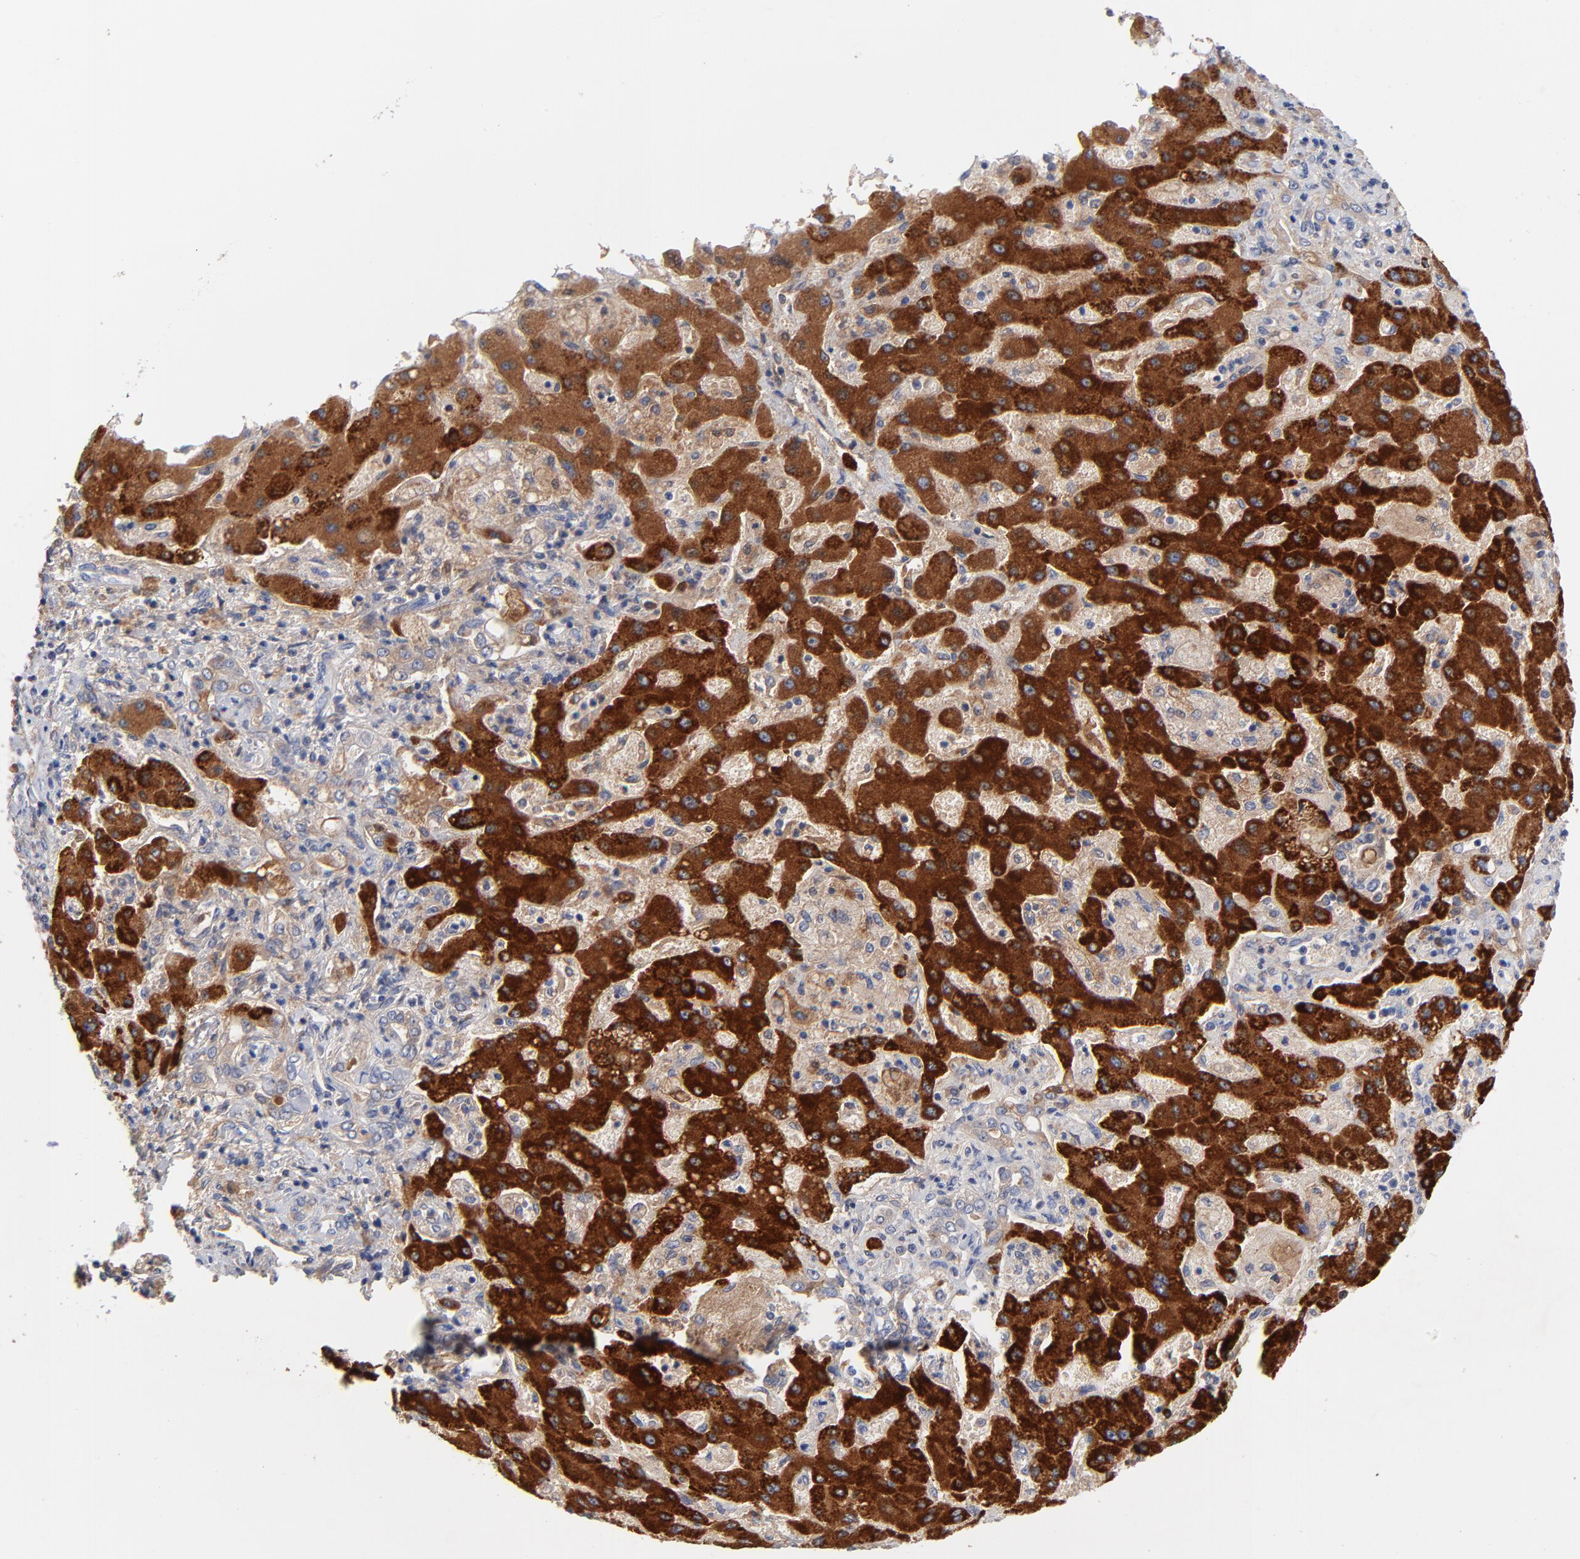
{"staining": {"intensity": "strong", "quantity": ">75%", "location": "cytoplasmic/membranous"}, "tissue": "liver cancer", "cell_type": "Tumor cells", "image_type": "cancer", "snomed": [{"axis": "morphology", "description": "Cholangiocarcinoma"}, {"axis": "topography", "description": "Liver"}], "caption": "An immunohistochemistry image of tumor tissue is shown. Protein staining in brown labels strong cytoplasmic/membranous positivity in liver cancer within tumor cells. (DAB (3,3'-diaminobenzidine) IHC with brightfield microscopy, high magnification).", "gene": "CPS1", "patient": {"sex": "male", "age": 50}}